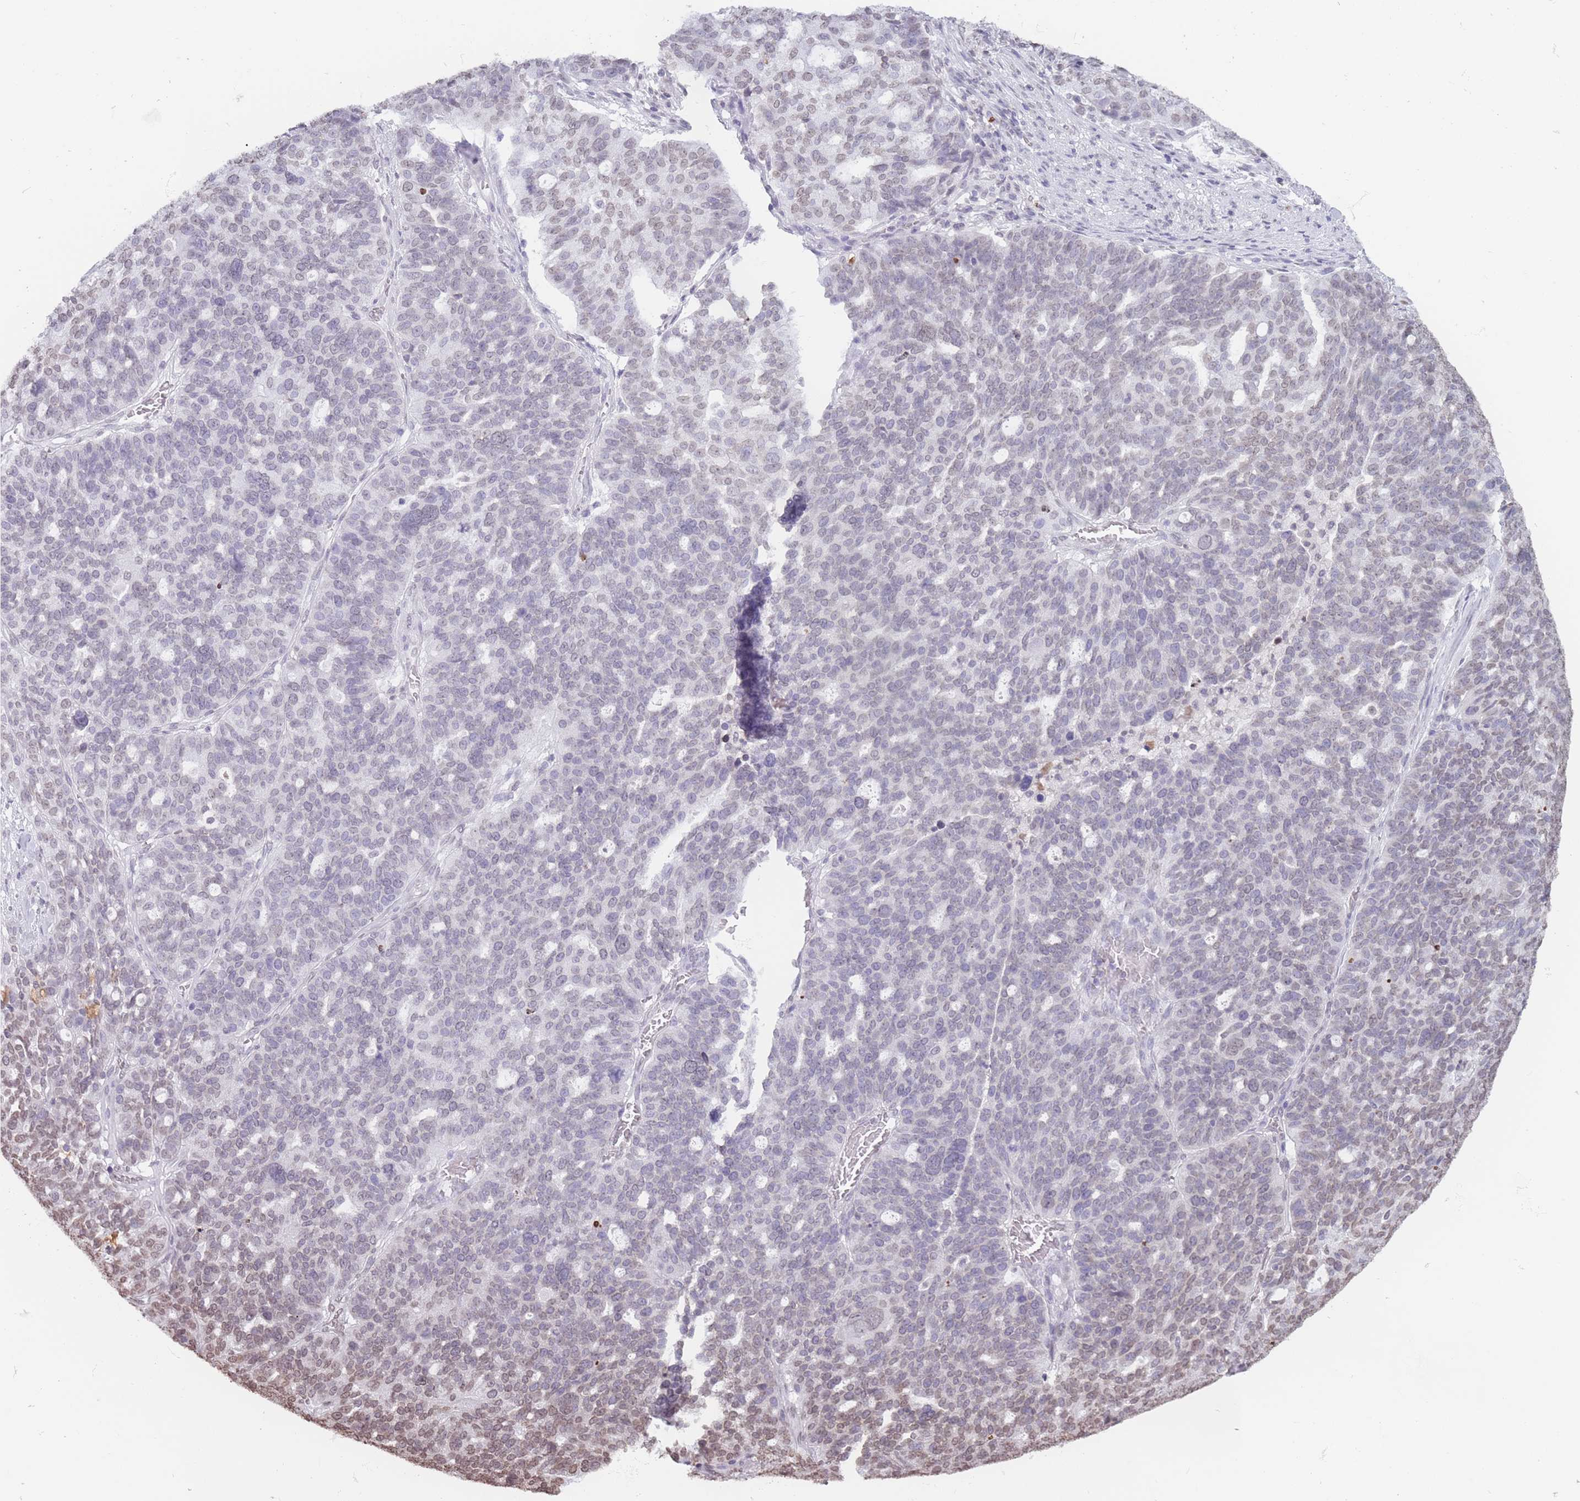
{"staining": {"intensity": "weak", "quantity": "<25%", "location": "nuclear"}, "tissue": "ovarian cancer", "cell_type": "Tumor cells", "image_type": "cancer", "snomed": [{"axis": "morphology", "description": "Cystadenocarcinoma, serous, NOS"}, {"axis": "topography", "description": "Ovary"}], "caption": "DAB (3,3'-diaminobenzidine) immunohistochemical staining of serous cystadenocarcinoma (ovarian) demonstrates no significant staining in tumor cells.", "gene": "RYK", "patient": {"sex": "female", "age": 59}}